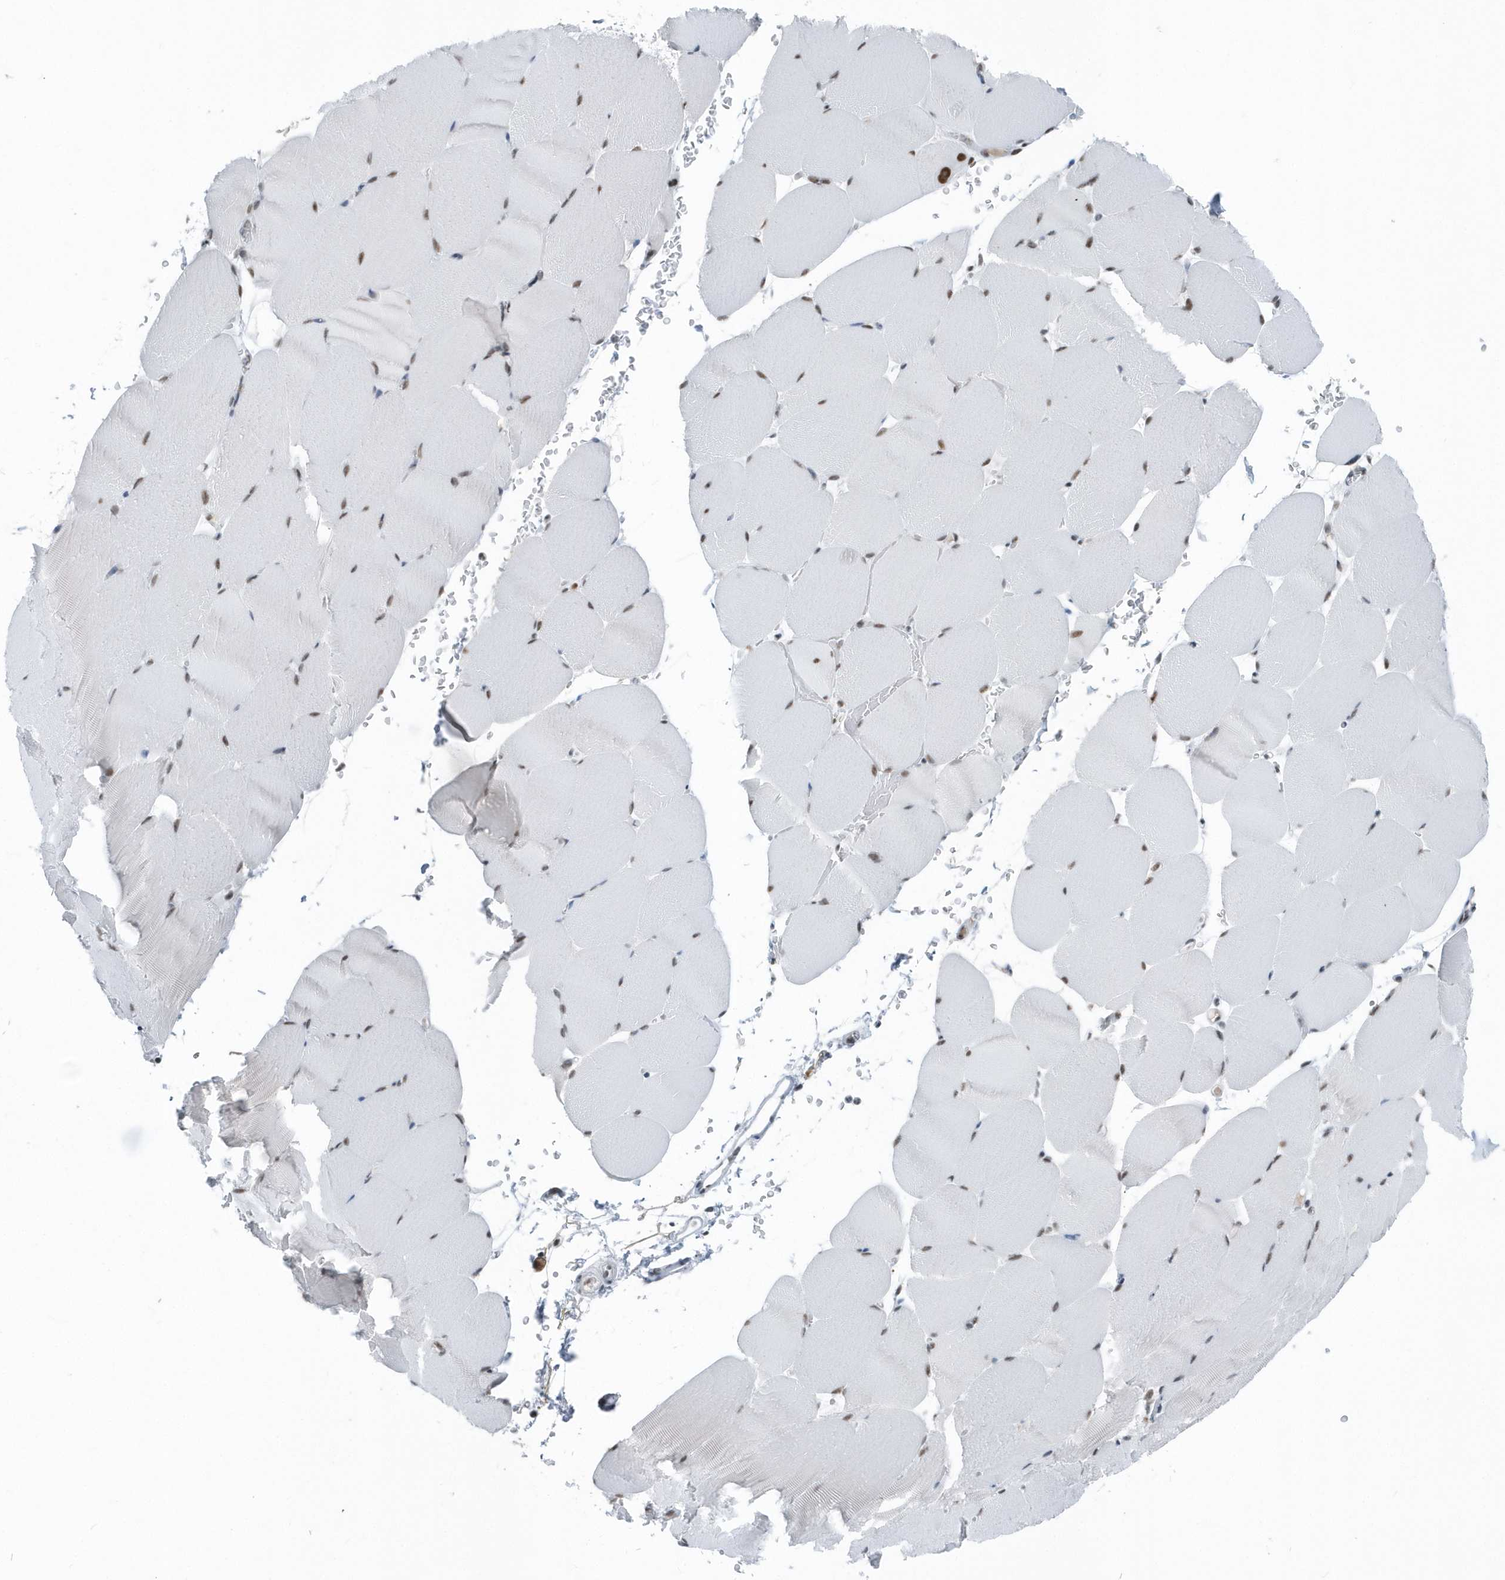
{"staining": {"intensity": "moderate", "quantity": "<25%", "location": "nuclear"}, "tissue": "skeletal muscle", "cell_type": "Myocytes", "image_type": "normal", "snomed": [{"axis": "morphology", "description": "Normal tissue, NOS"}, {"axis": "topography", "description": "Skeletal muscle"}, {"axis": "topography", "description": "Parathyroid gland"}], "caption": "Human skeletal muscle stained for a protein (brown) reveals moderate nuclear positive positivity in about <25% of myocytes.", "gene": "FIP1L1", "patient": {"sex": "female", "age": 37}}